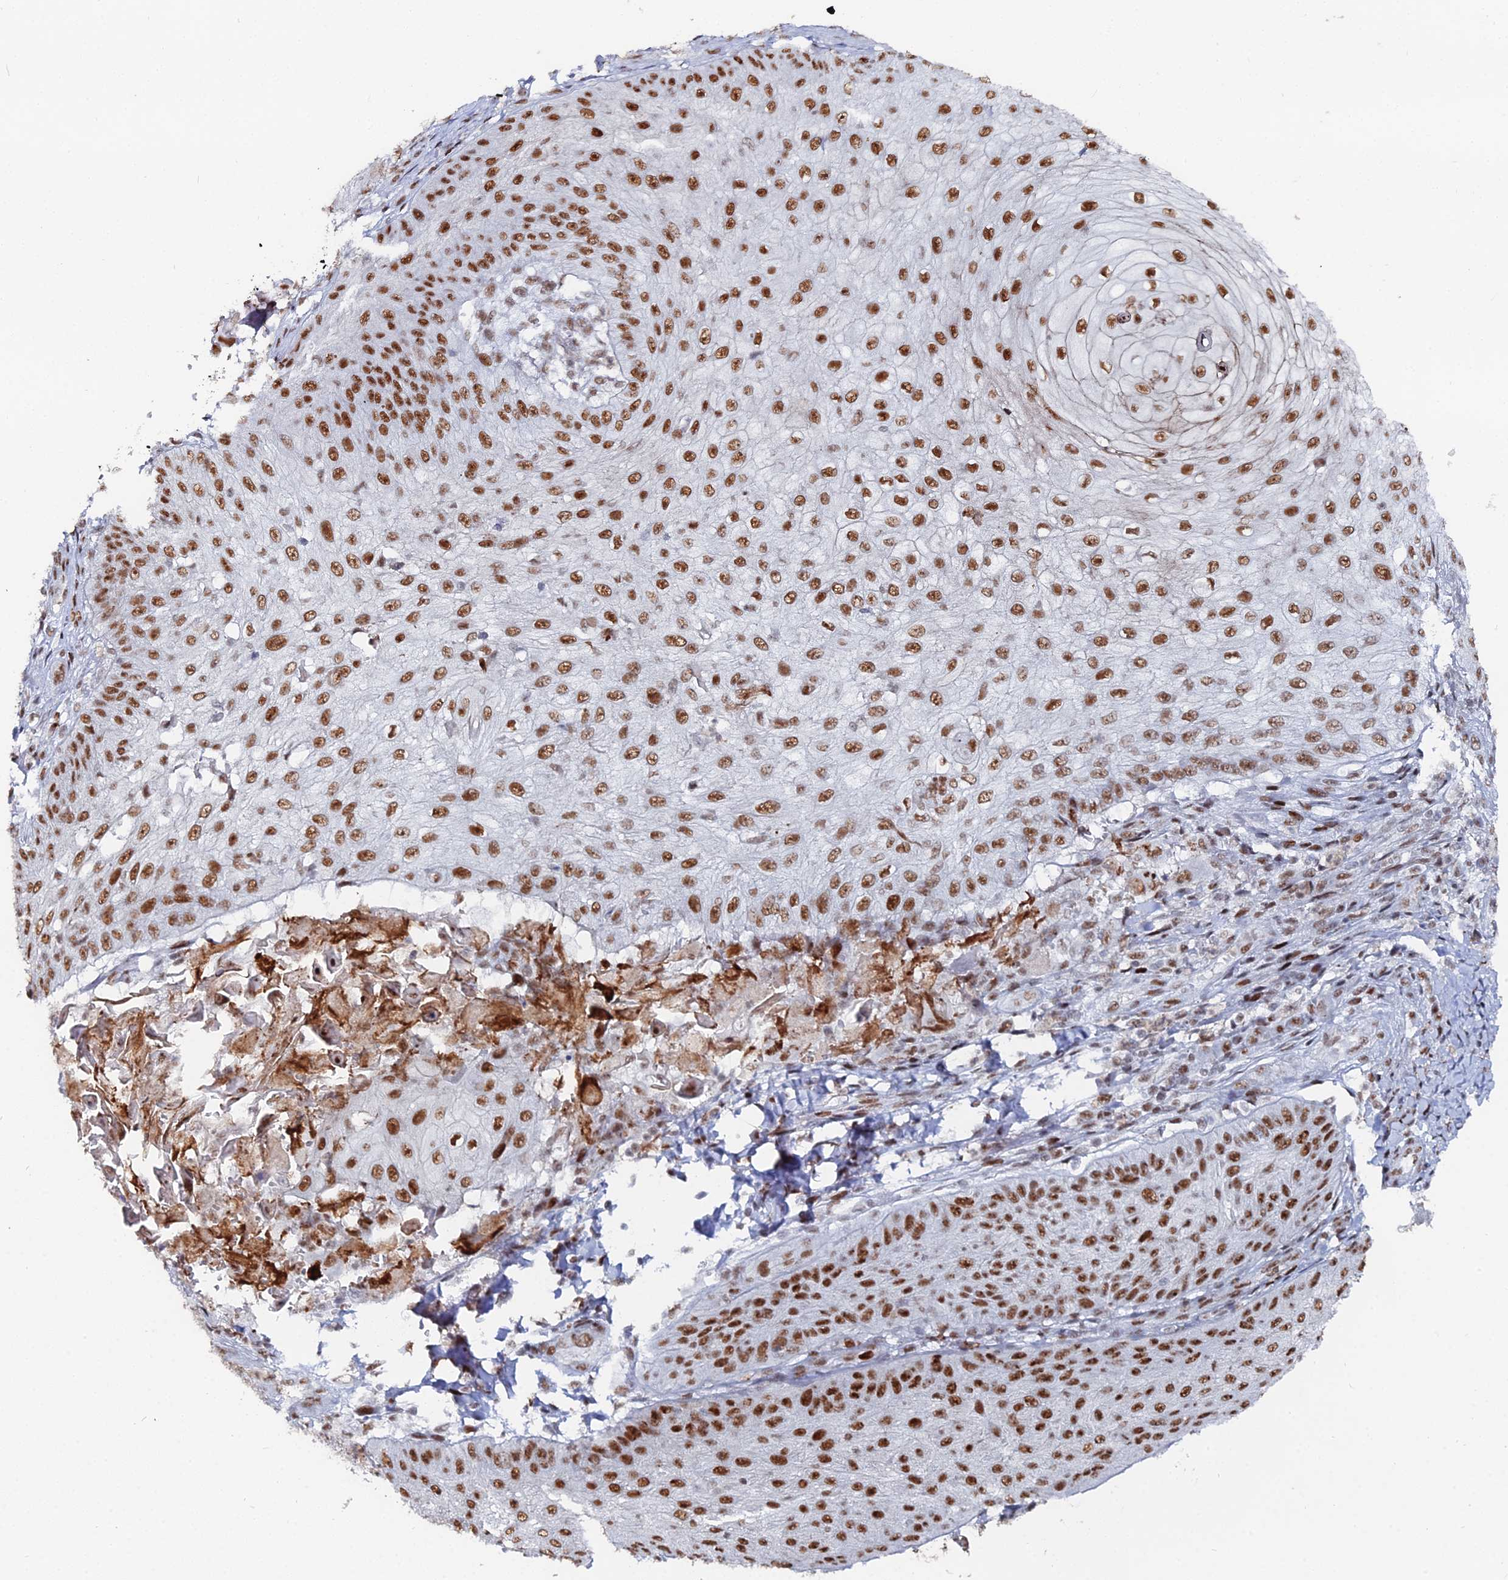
{"staining": {"intensity": "strong", "quantity": ">75%", "location": "nuclear"}, "tissue": "skin cancer", "cell_type": "Tumor cells", "image_type": "cancer", "snomed": [{"axis": "morphology", "description": "Squamous cell carcinoma, NOS"}, {"axis": "topography", "description": "Skin"}], "caption": "An IHC histopathology image of neoplastic tissue is shown. Protein staining in brown shows strong nuclear positivity in skin squamous cell carcinoma within tumor cells.", "gene": "GSC2", "patient": {"sex": "male", "age": 70}}